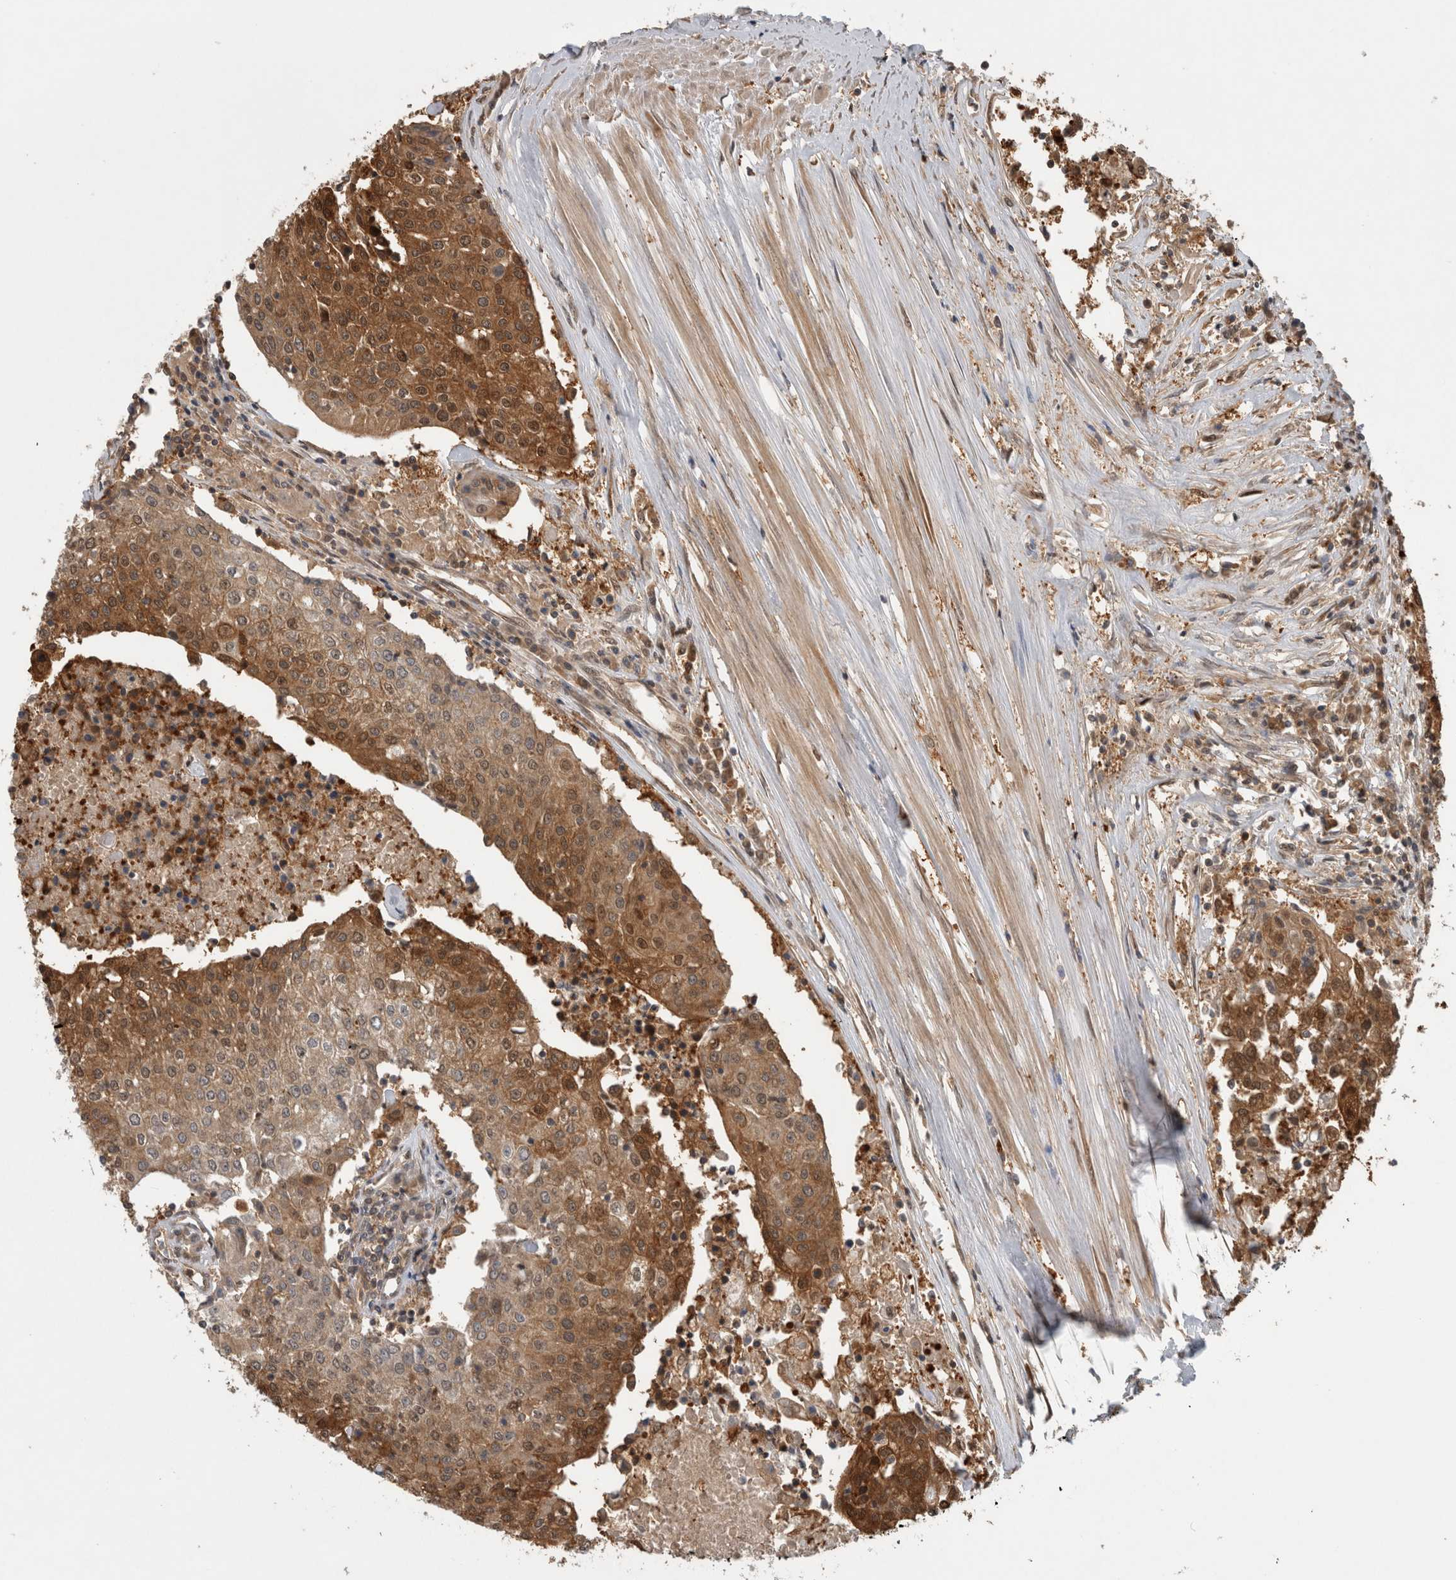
{"staining": {"intensity": "moderate", "quantity": ">75%", "location": "cytoplasmic/membranous,nuclear"}, "tissue": "urothelial cancer", "cell_type": "Tumor cells", "image_type": "cancer", "snomed": [{"axis": "morphology", "description": "Urothelial carcinoma, High grade"}, {"axis": "topography", "description": "Urinary bladder"}], "caption": "Brown immunohistochemical staining in human urothelial cancer reveals moderate cytoplasmic/membranous and nuclear expression in about >75% of tumor cells.", "gene": "ASTN2", "patient": {"sex": "female", "age": 85}}